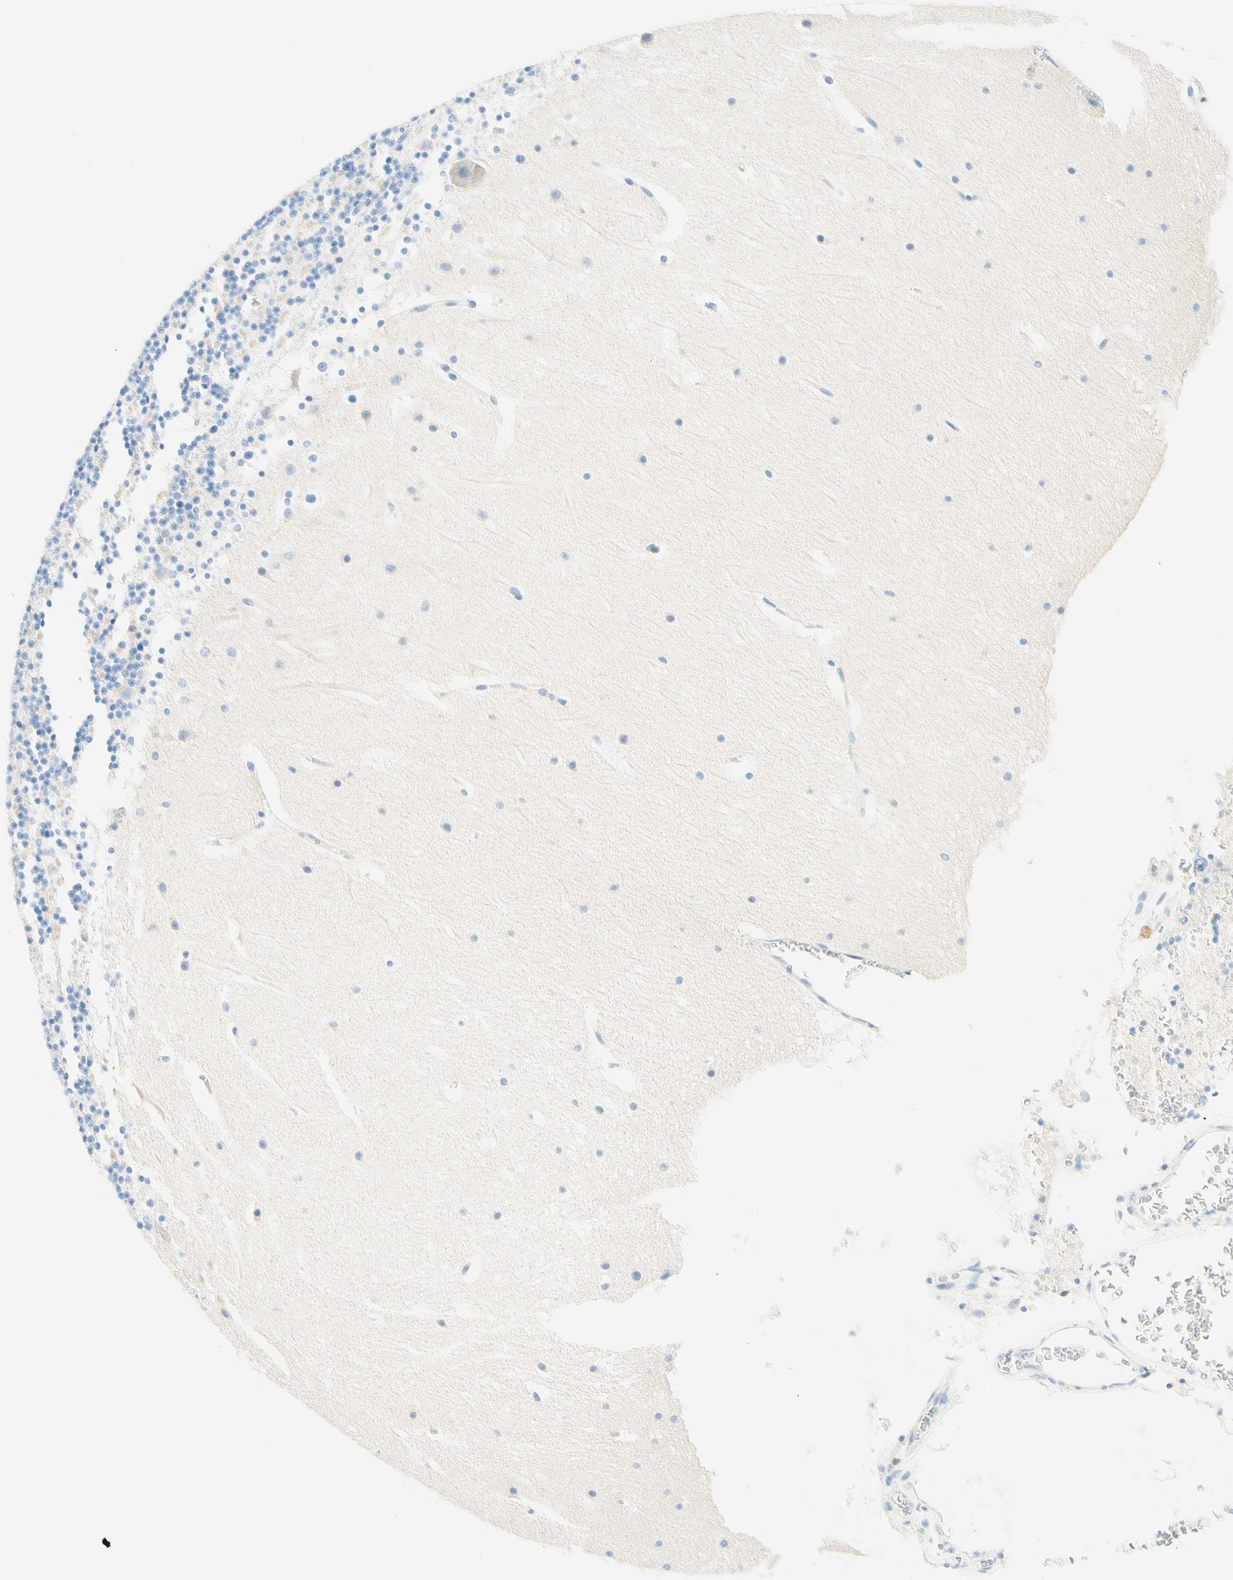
{"staining": {"intensity": "negative", "quantity": "none", "location": "none"}, "tissue": "cerebellum", "cell_type": "Cells in granular layer", "image_type": "normal", "snomed": [{"axis": "morphology", "description": "Normal tissue, NOS"}, {"axis": "topography", "description": "Cerebellum"}], "caption": "IHC photomicrograph of unremarkable cerebellum: human cerebellum stained with DAB shows no significant protein staining in cells in granular layer.", "gene": "LAT", "patient": {"sex": "male", "age": 45}}